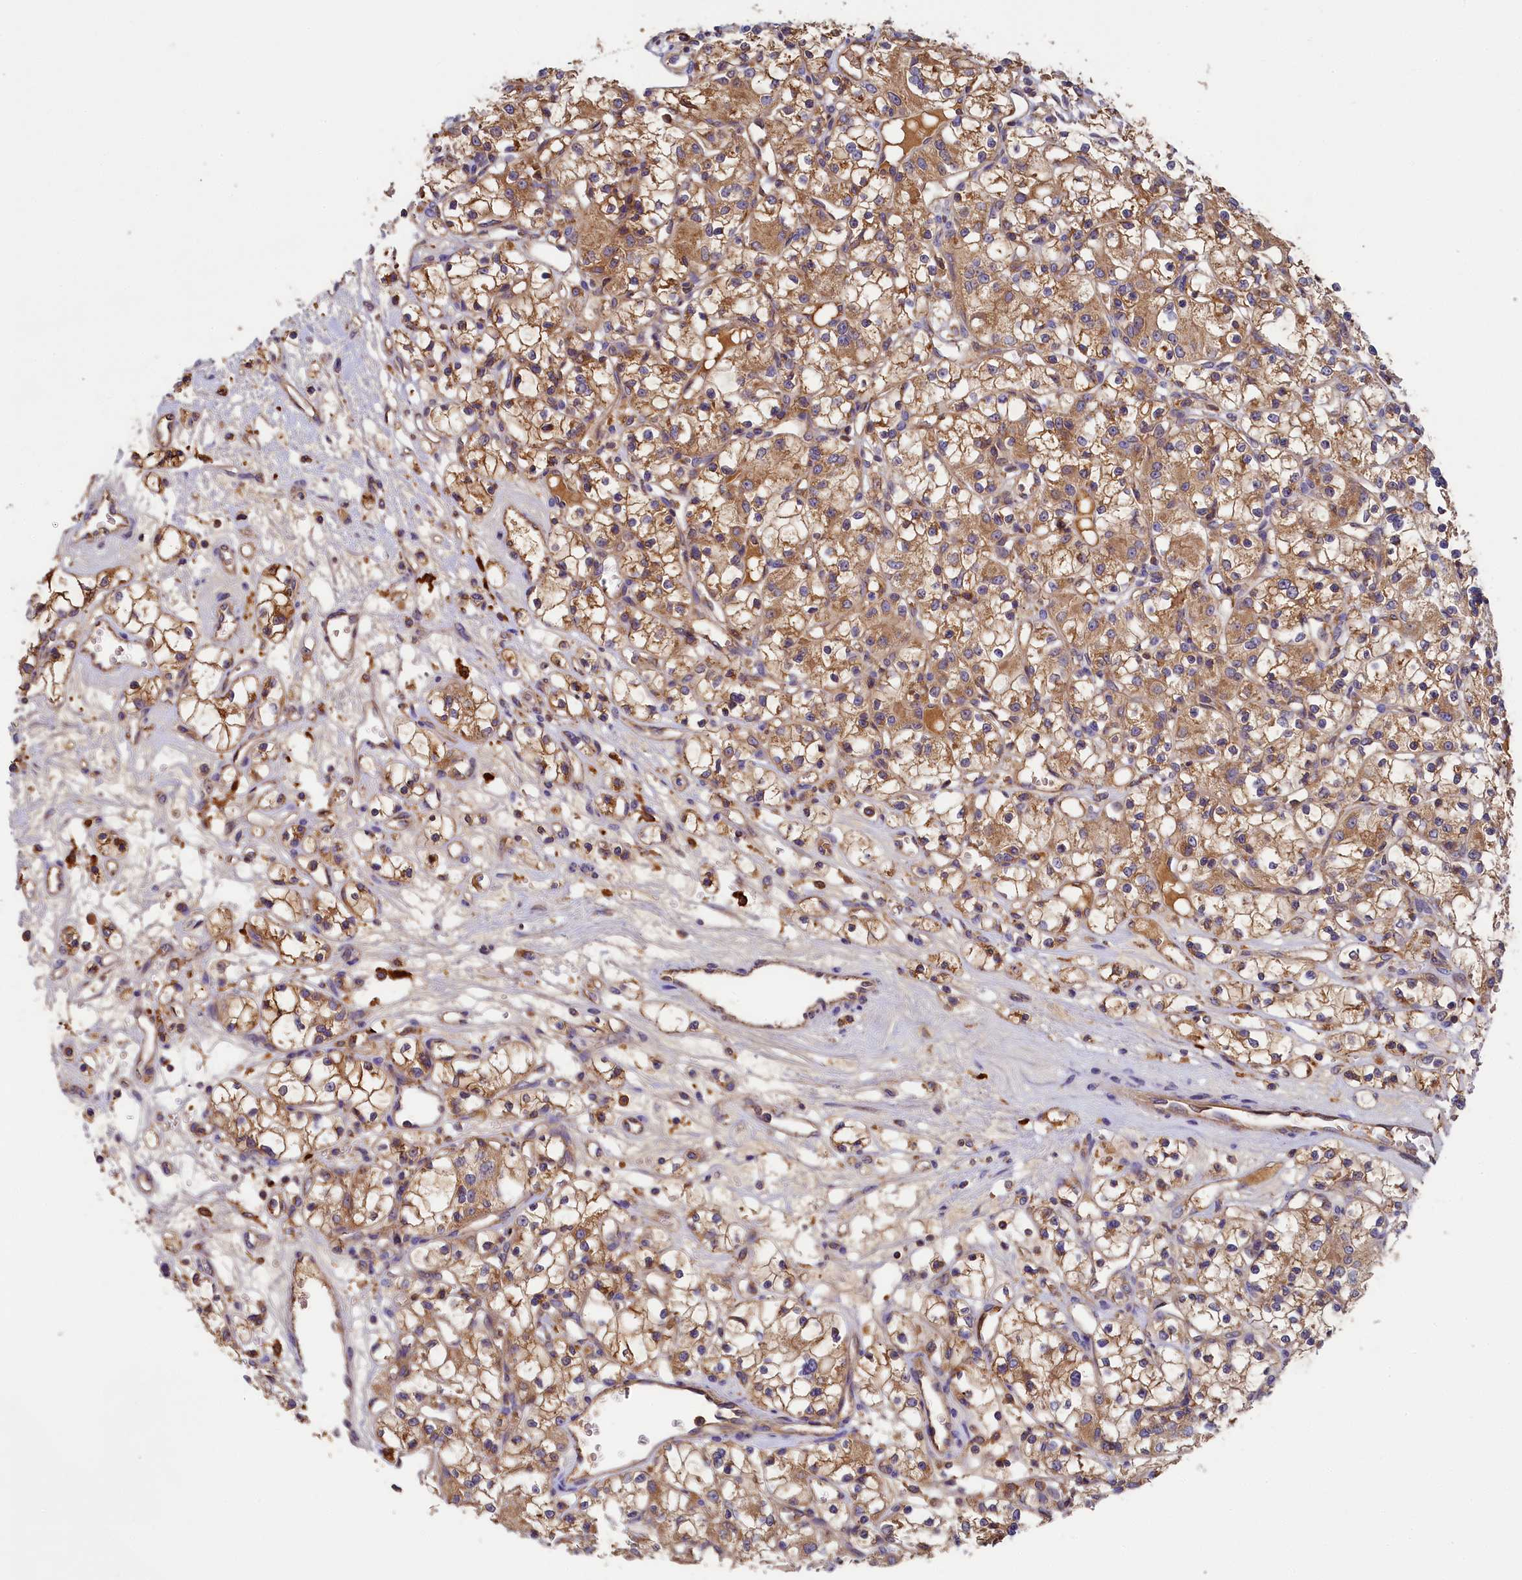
{"staining": {"intensity": "moderate", "quantity": ">75%", "location": "cytoplasmic/membranous"}, "tissue": "renal cancer", "cell_type": "Tumor cells", "image_type": "cancer", "snomed": [{"axis": "morphology", "description": "Adenocarcinoma, NOS"}, {"axis": "topography", "description": "Kidney"}], "caption": "This histopathology image demonstrates immunohistochemistry (IHC) staining of human renal cancer (adenocarcinoma), with medium moderate cytoplasmic/membranous staining in about >75% of tumor cells.", "gene": "SEC31B", "patient": {"sex": "female", "age": 59}}